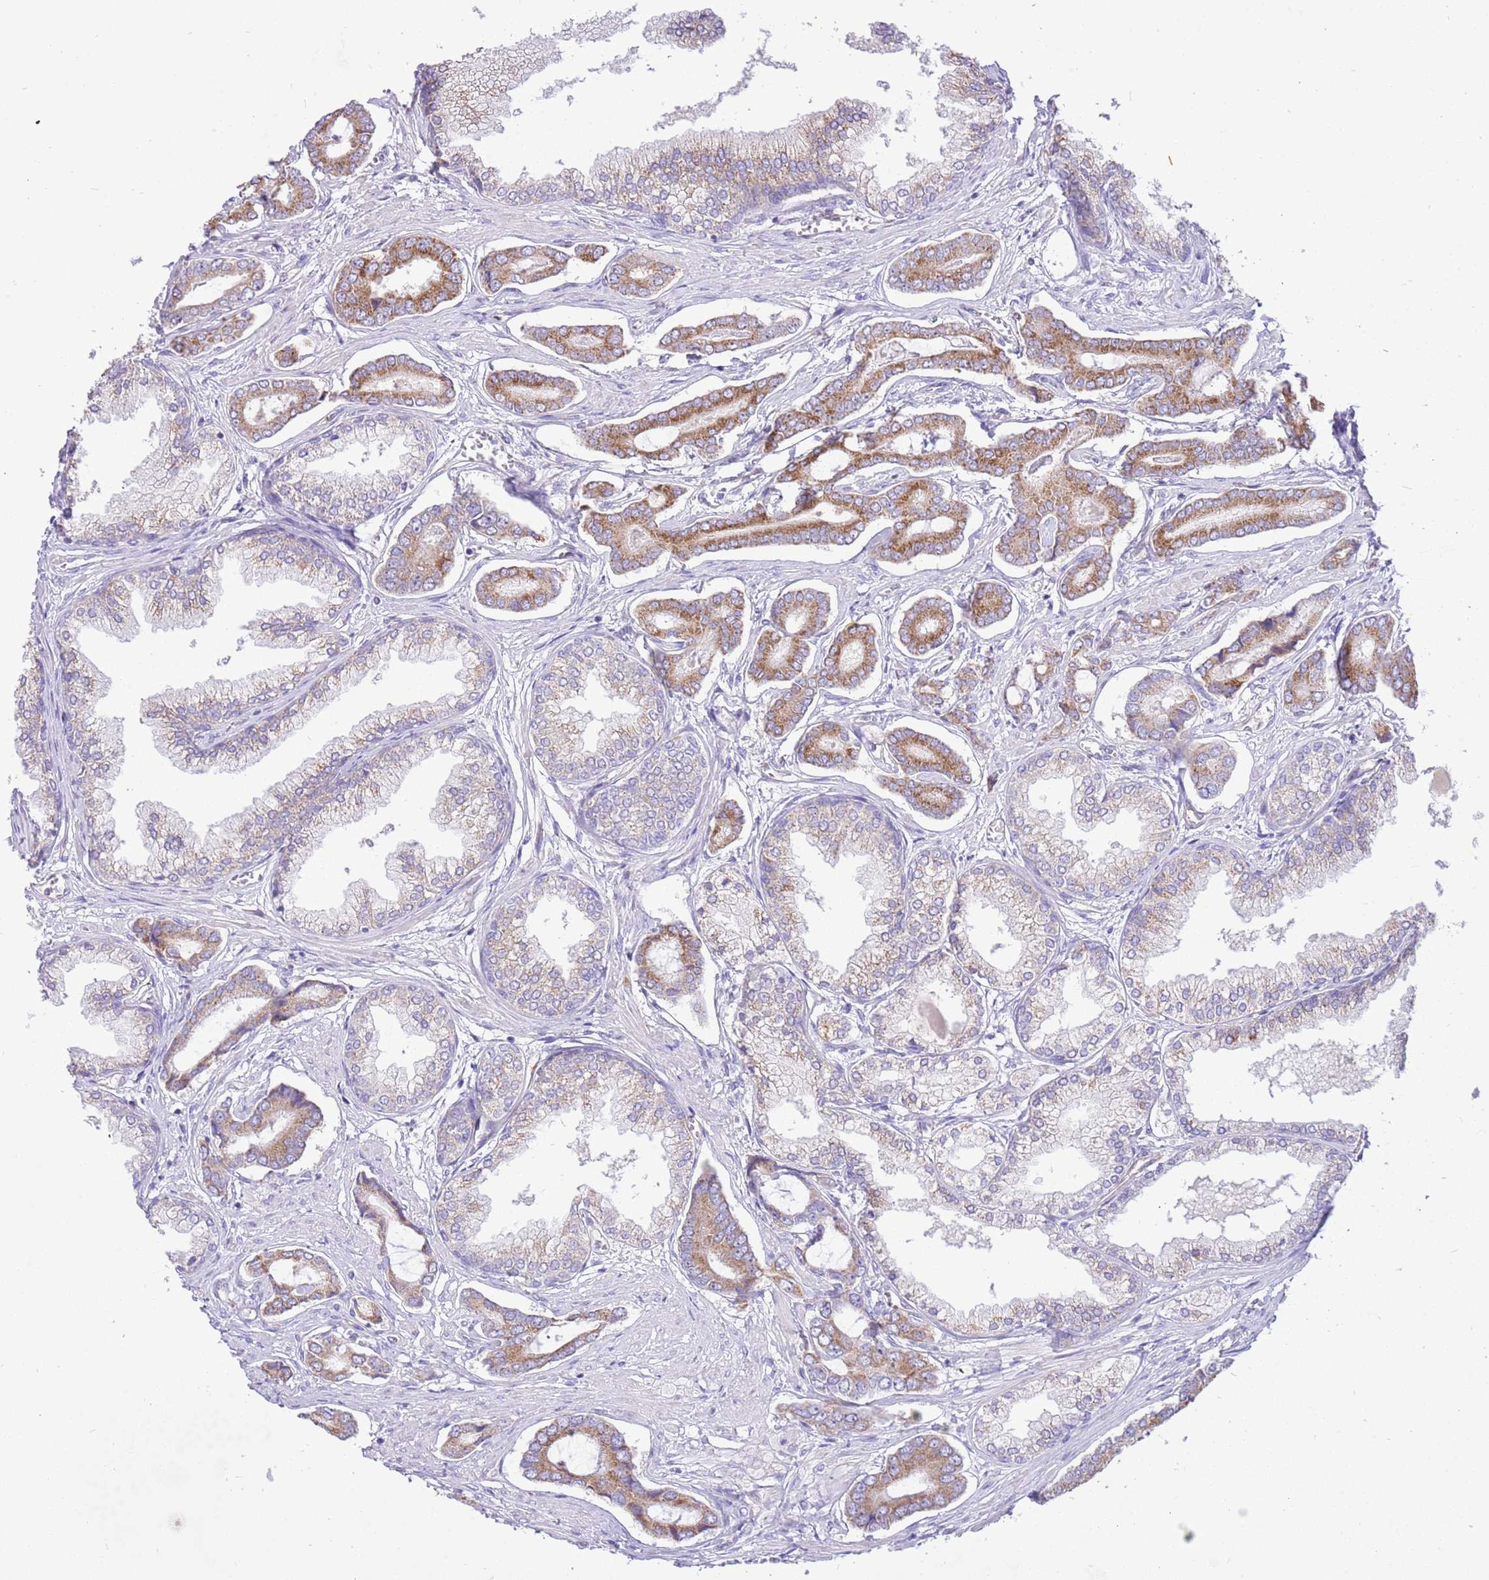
{"staining": {"intensity": "moderate", "quantity": ">75%", "location": "cytoplasmic/membranous"}, "tissue": "prostate cancer", "cell_type": "Tumor cells", "image_type": "cancer", "snomed": [{"axis": "morphology", "description": "Adenocarcinoma, NOS"}, {"axis": "topography", "description": "Prostate and seminal vesicle, NOS"}], "caption": "Brown immunohistochemical staining in adenocarcinoma (prostate) shows moderate cytoplasmic/membranous staining in about >75% of tumor cells.", "gene": "COX17", "patient": {"sex": "male", "age": 76}}